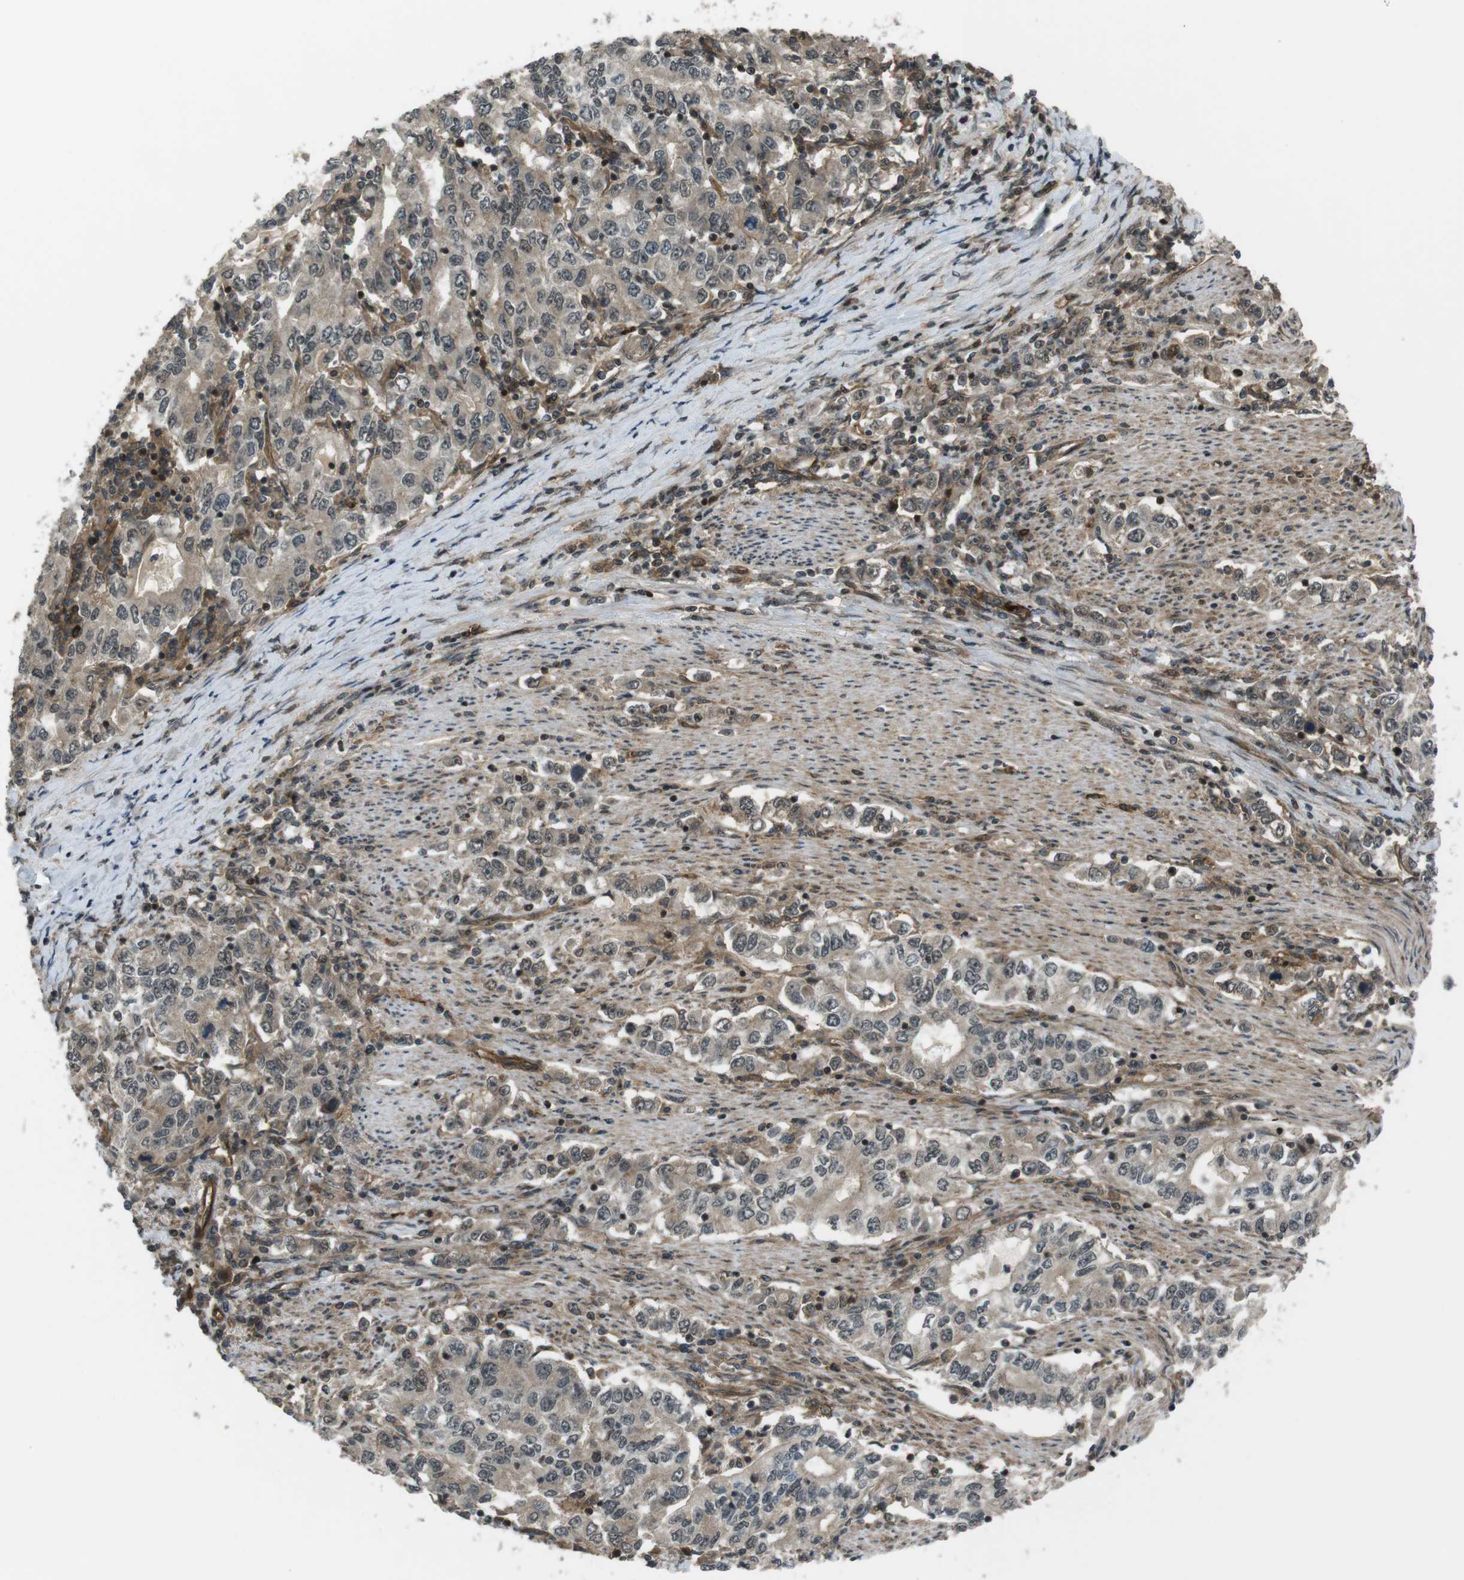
{"staining": {"intensity": "weak", "quantity": ">75%", "location": "cytoplasmic/membranous,nuclear"}, "tissue": "stomach cancer", "cell_type": "Tumor cells", "image_type": "cancer", "snomed": [{"axis": "morphology", "description": "Adenocarcinoma, NOS"}, {"axis": "topography", "description": "Stomach, lower"}], "caption": "A photomicrograph showing weak cytoplasmic/membranous and nuclear positivity in approximately >75% of tumor cells in stomach cancer, as visualized by brown immunohistochemical staining.", "gene": "TIAM2", "patient": {"sex": "female", "age": 72}}